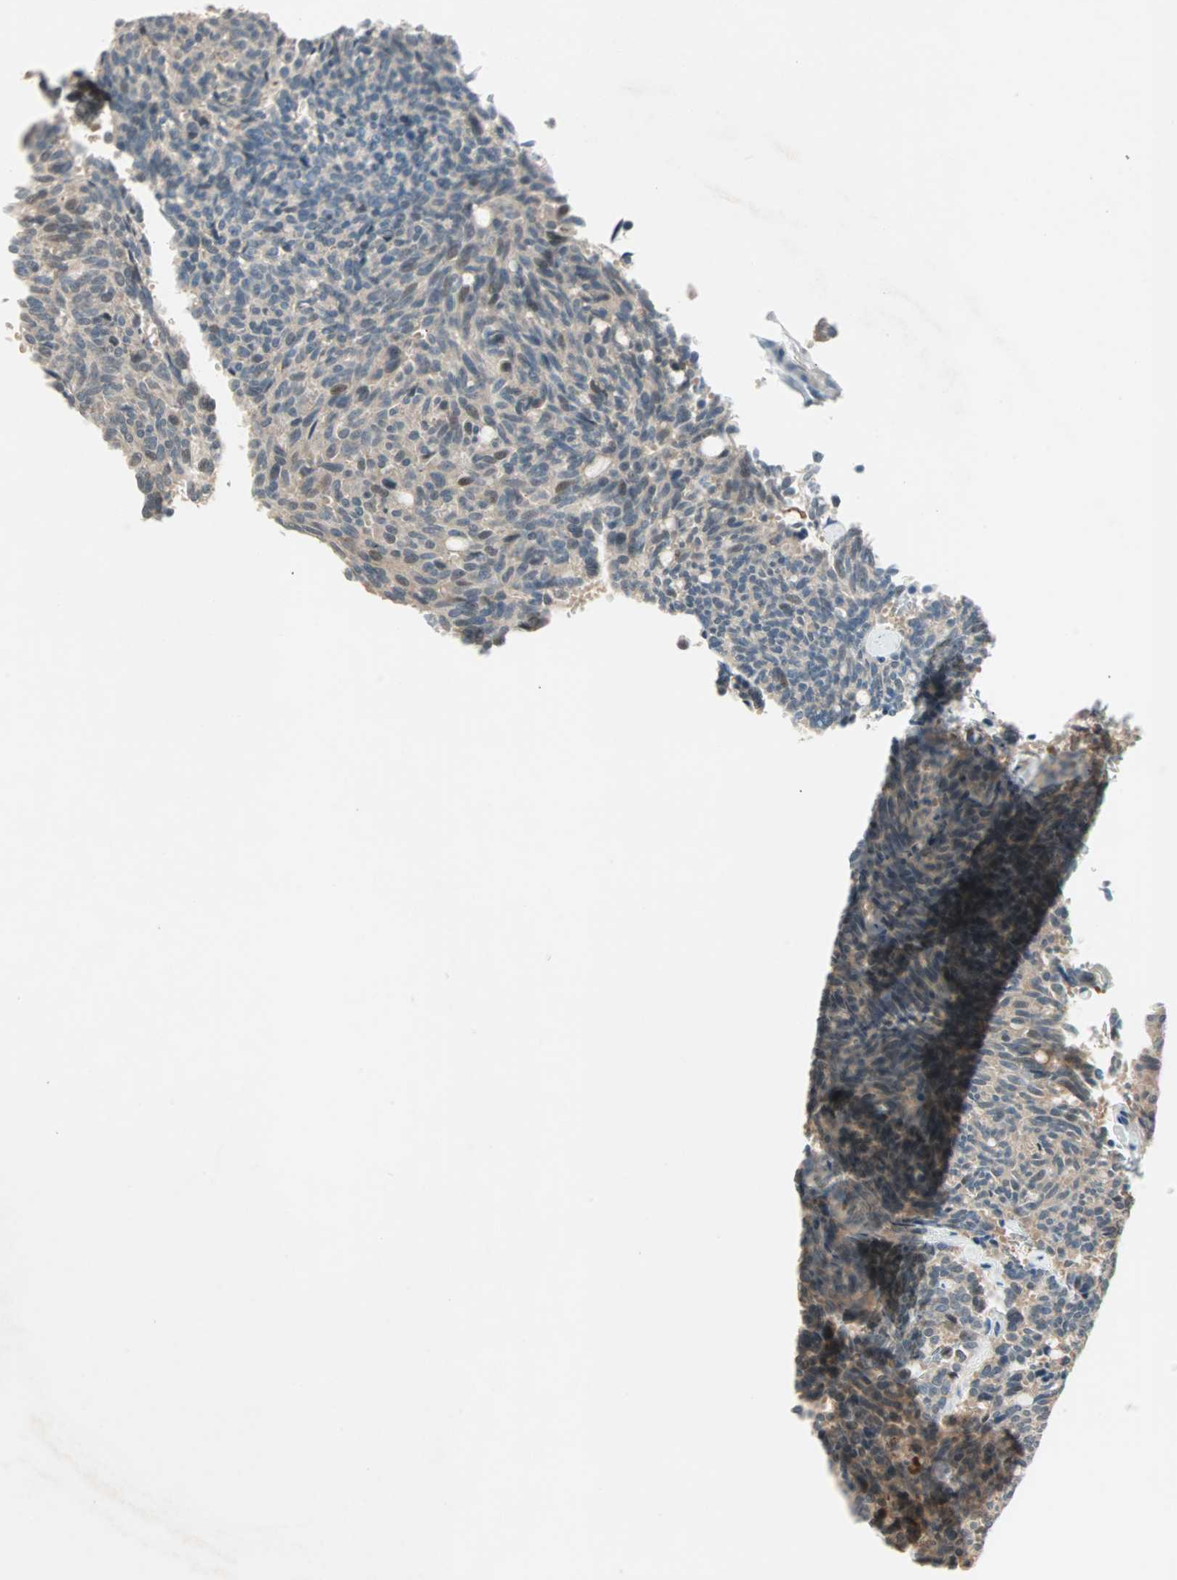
{"staining": {"intensity": "weak", "quantity": ">75%", "location": "cytoplasmic/membranous"}, "tissue": "carcinoid", "cell_type": "Tumor cells", "image_type": "cancer", "snomed": [{"axis": "morphology", "description": "Carcinoid, malignant, NOS"}, {"axis": "topography", "description": "Pancreas"}], "caption": "Malignant carcinoid tissue reveals weak cytoplasmic/membranous staining in about >75% of tumor cells, visualized by immunohistochemistry.", "gene": "RTL6", "patient": {"sex": "female", "age": 54}}